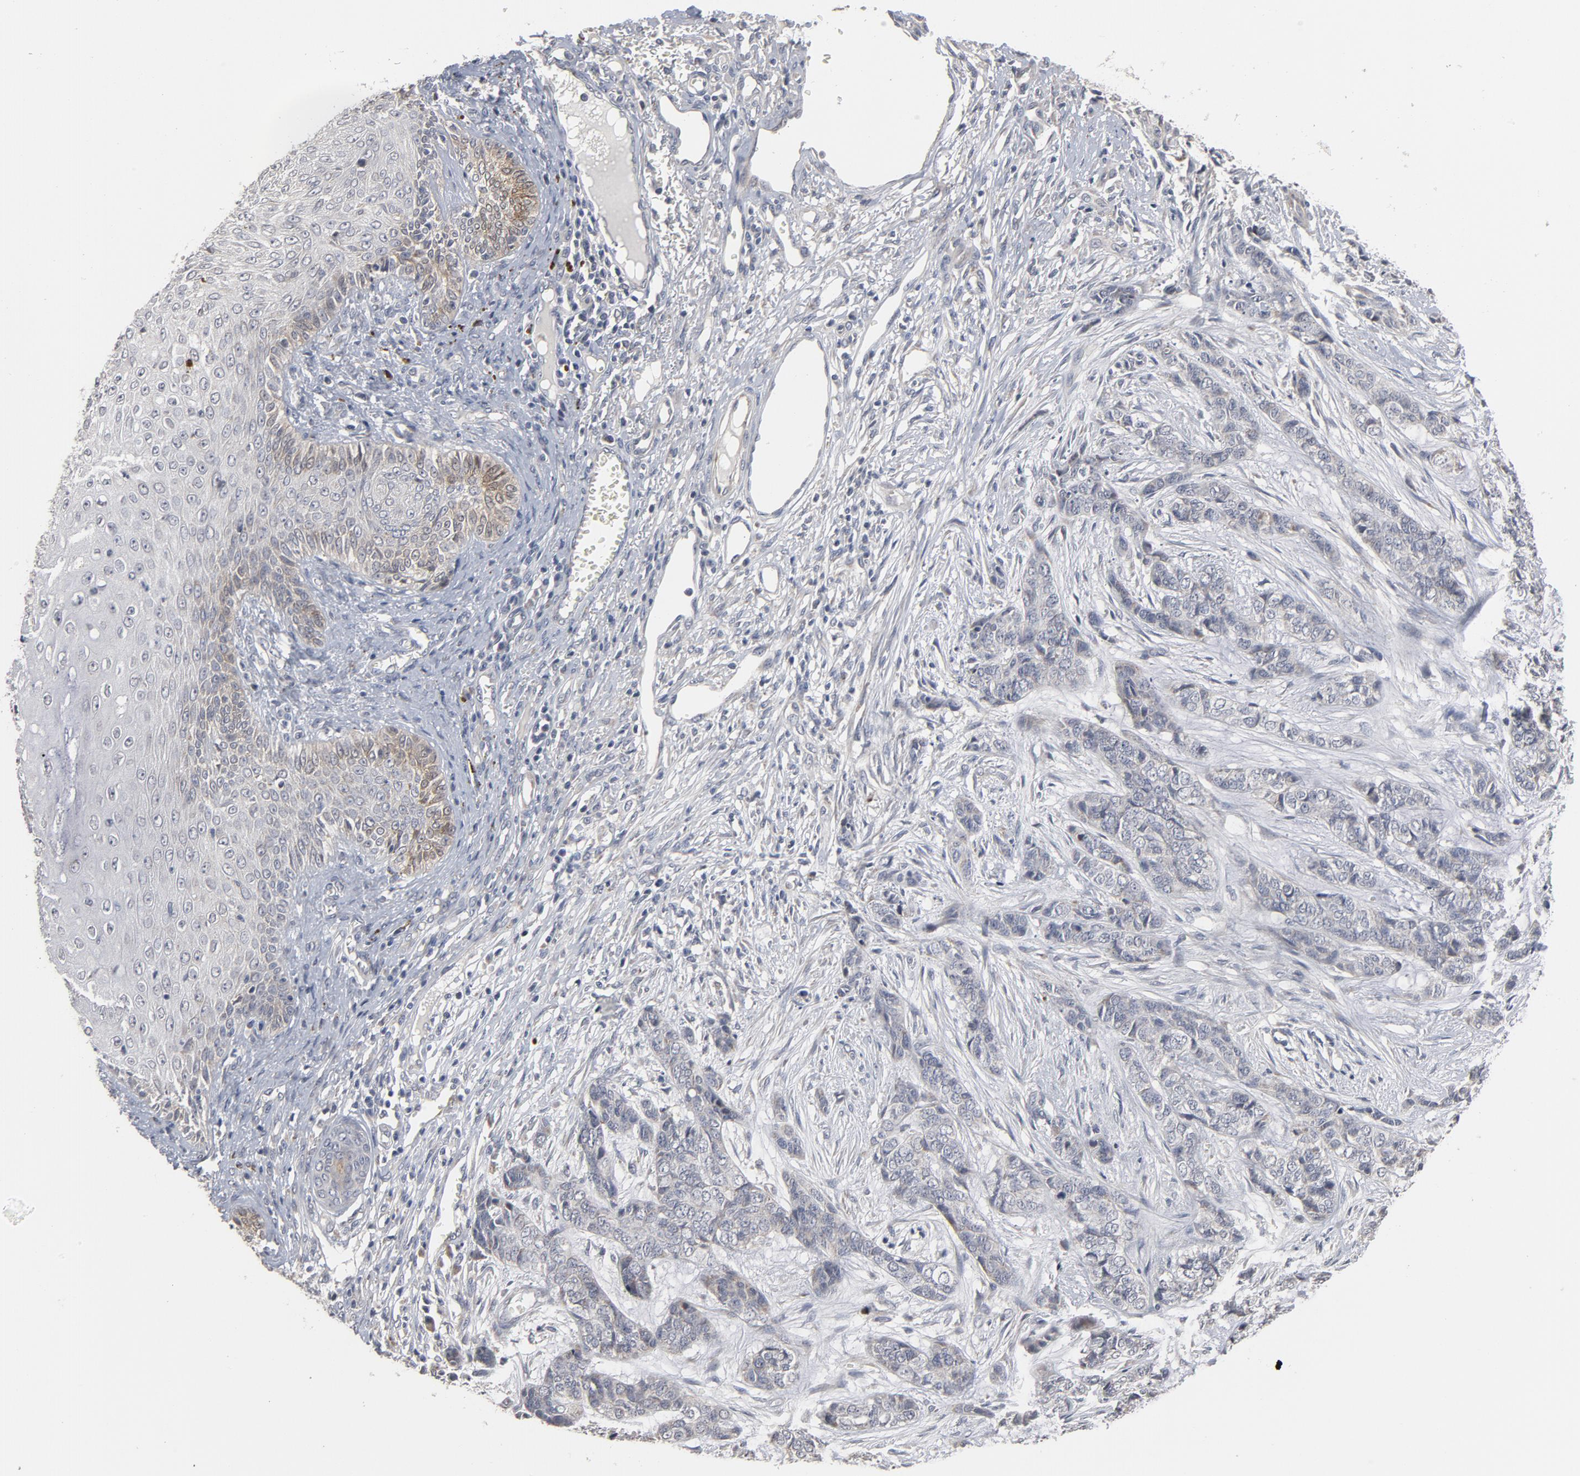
{"staining": {"intensity": "negative", "quantity": "none", "location": "none"}, "tissue": "skin cancer", "cell_type": "Tumor cells", "image_type": "cancer", "snomed": [{"axis": "morphology", "description": "Basal cell carcinoma"}, {"axis": "topography", "description": "Skin"}], "caption": "Immunohistochemistry (IHC) of basal cell carcinoma (skin) shows no positivity in tumor cells.", "gene": "PPP1R1B", "patient": {"sex": "female", "age": 64}}